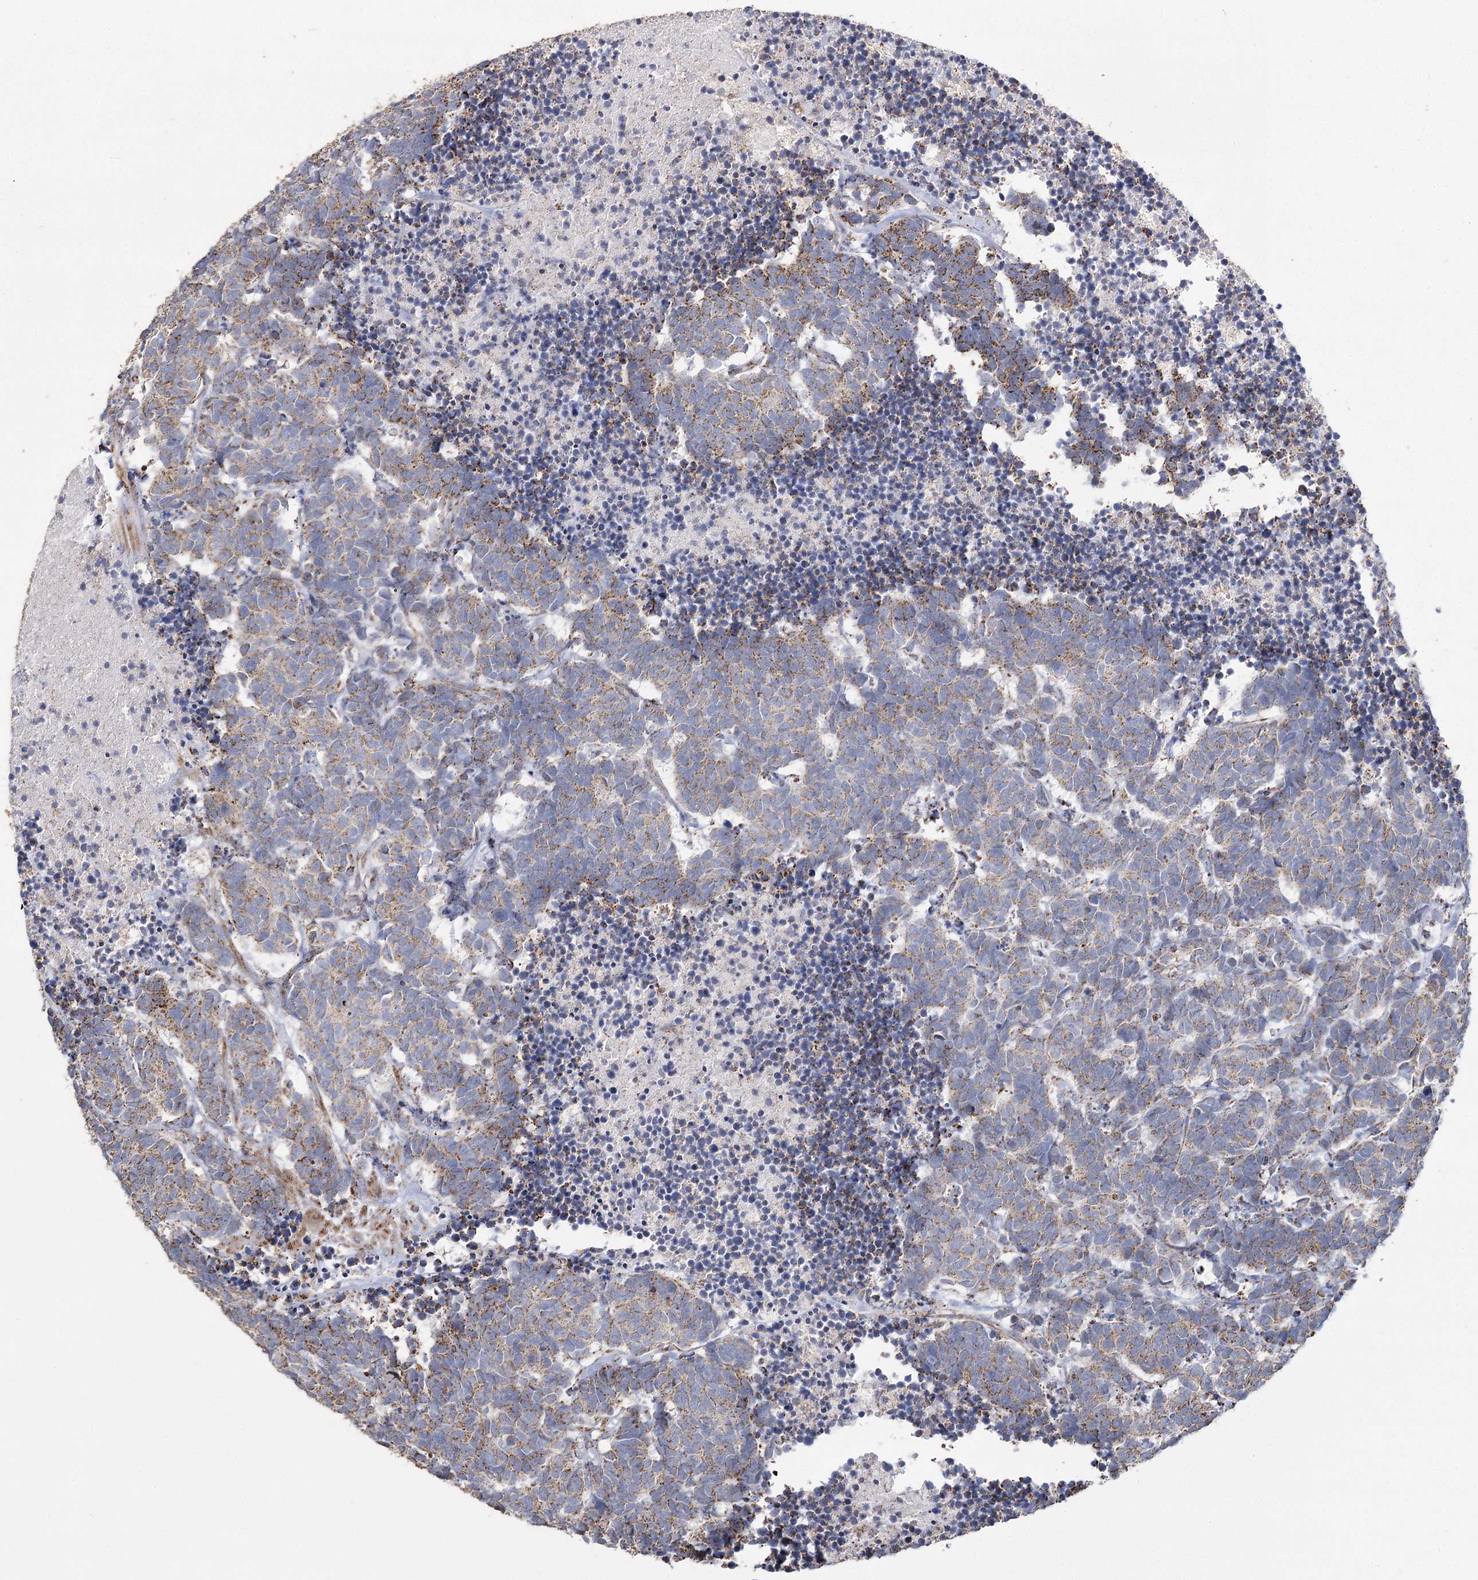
{"staining": {"intensity": "moderate", "quantity": ">75%", "location": "cytoplasmic/membranous"}, "tissue": "carcinoid", "cell_type": "Tumor cells", "image_type": "cancer", "snomed": [{"axis": "morphology", "description": "Carcinoma, NOS"}, {"axis": "morphology", "description": "Carcinoid, malignant, NOS"}, {"axis": "topography", "description": "Urinary bladder"}], "caption": "Protein expression analysis of human carcinoid (malignant) reveals moderate cytoplasmic/membranous expression in approximately >75% of tumor cells. (DAB IHC with brightfield microscopy, high magnification).", "gene": "RANBP3L", "patient": {"sex": "male", "age": 57}}